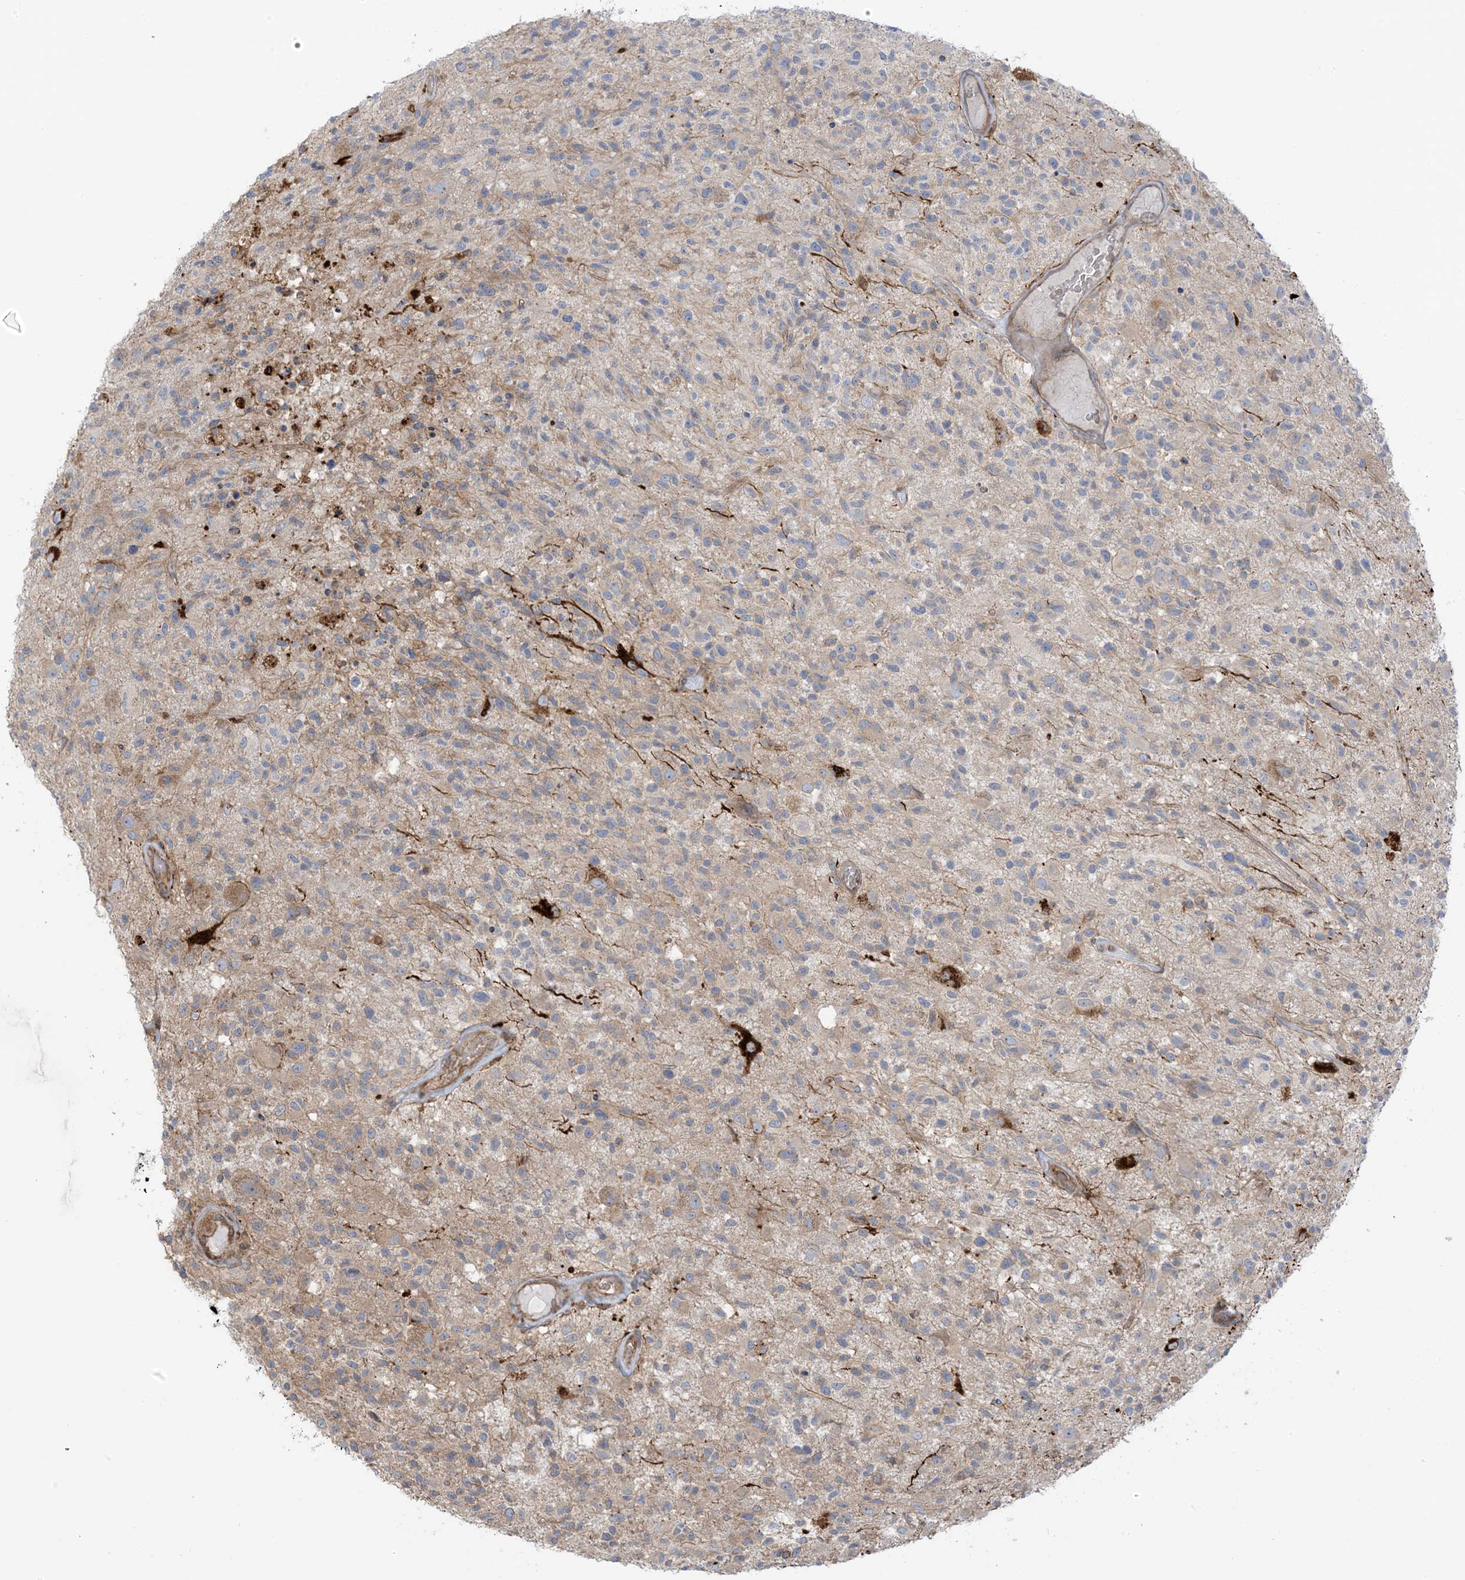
{"staining": {"intensity": "weak", "quantity": "<25%", "location": "cytoplasmic/membranous"}, "tissue": "glioma", "cell_type": "Tumor cells", "image_type": "cancer", "snomed": [{"axis": "morphology", "description": "Glioma, malignant, High grade"}, {"axis": "morphology", "description": "Glioblastoma, NOS"}, {"axis": "topography", "description": "Brain"}], "caption": "Tumor cells show no significant protein expression in glioma.", "gene": "ICMT", "patient": {"sex": "male", "age": 60}}